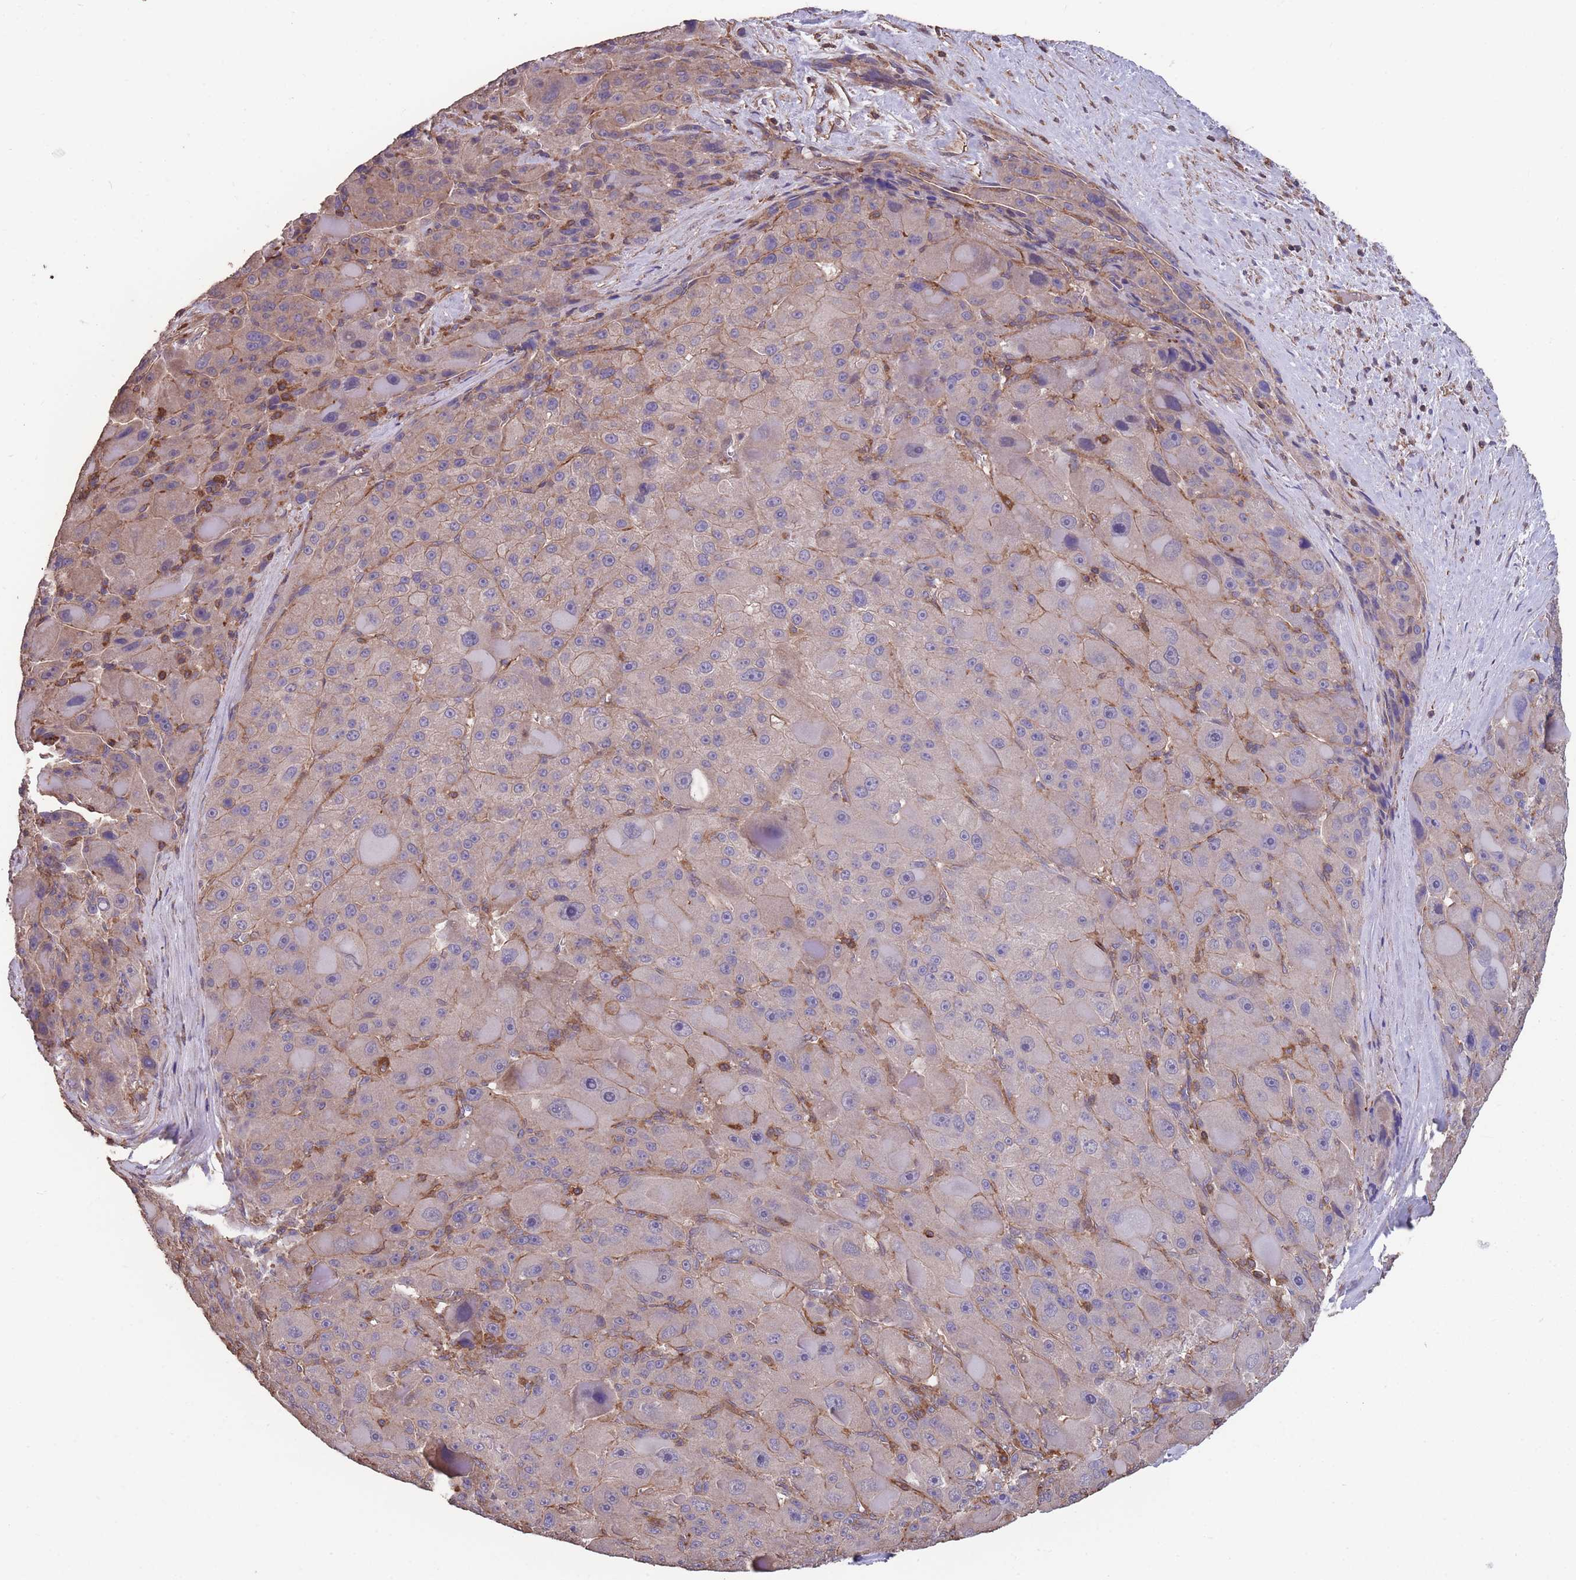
{"staining": {"intensity": "weak", "quantity": "25%-75%", "location": "cytoplasmic/membranous"}, "tissue": "liver cancer", "cell_type": "Tumor cells", "image_type": "cancer", "snomed": [{"axis": "morphology", "description": "Carcinoma, Hepatocellular, NOS"}, {"axis": "topography", "description": "Liver"}], "caption": "Immunohistochemistry (DAB) staining of hepatocellular carcinoma (liver) demonstrates weak cytoplasmic/membranous protein staining in about 25%-75% of tumor cells.", "gene": "NUDT21", "patient": {"sex": "male", "age": 76}}